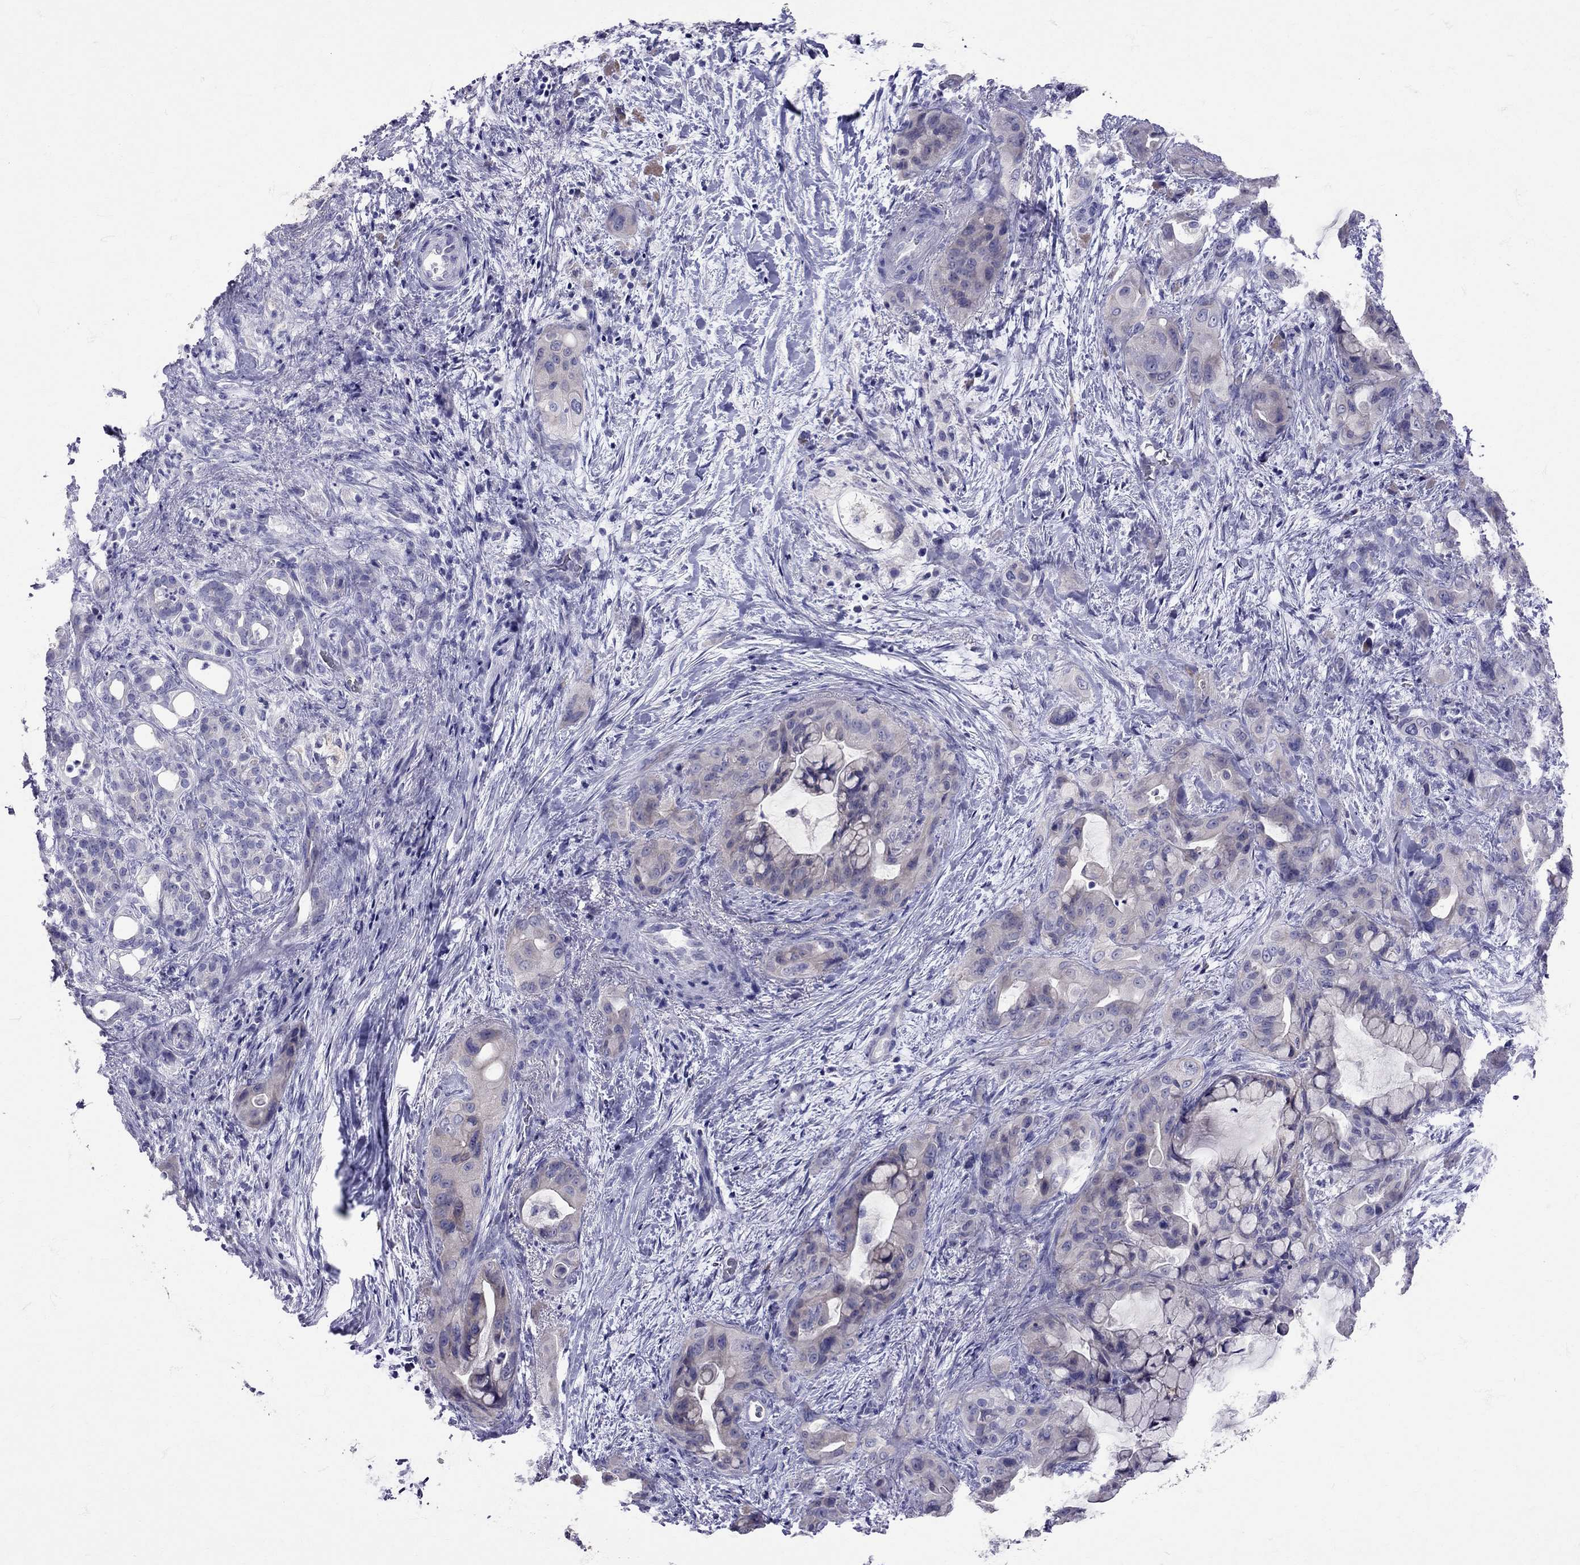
{"staining": {"intensity": "negative", "quantity": "none", "location": "none"}, "tissue": "pancreatic cancer", "cell_type": "Tumor cells", "image_type": "cancer", "snomed": [{"axis": "morphology", "description": "Adenocarcinoma, NOS"}, {"axis": "topography", "description": "Pancreas"}], "caption": "Tumor cells show no significant staining in adenocarcinoma (pancreatic). (IHC, brightfield microscopy, high magnification).", "gene": "TBR1", "patient": {"sex": "male", "age": 71}}